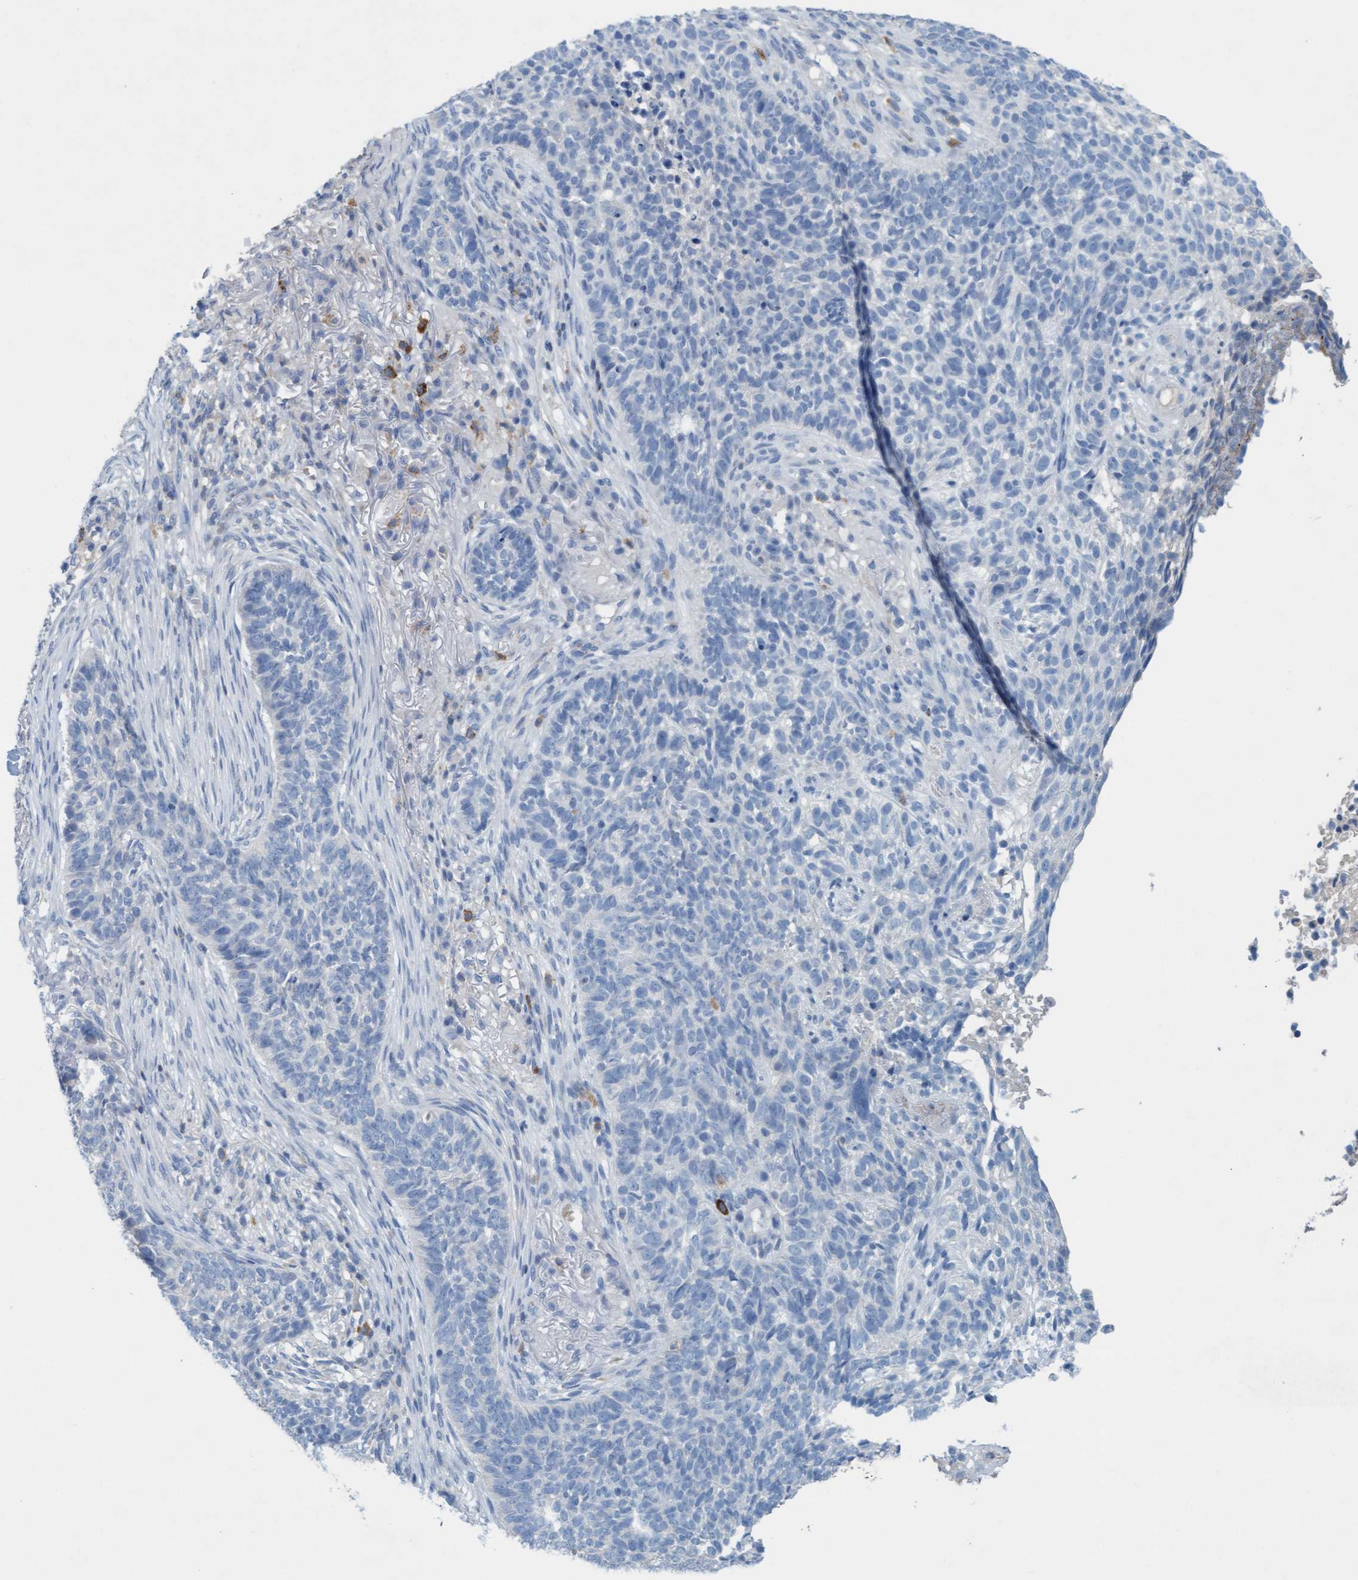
{"staining": {"intensity": "negative", "quantity": "none", "location": "none"}, "tissue": "skin cancer", "cell_type": "Tumor cells", "image_type": "cancer", "snomed": [{"axis": "morphology", "description": "Basal cell carcinoma"}, {"axis": "topography", "description": "Skin"}], "caption": "IHC of human skin basal cell carcinoma exhibits no expression in tumor cells. The staining was performed using DAB (3,3'-diaminobenzidine) to visualize the protein expression in brown, while the nuclei were stained in blue with hematoxylin (Magnification: 20x).", "gene": "SIGIRR", "patient": {"sex": "male", "age": 85}}